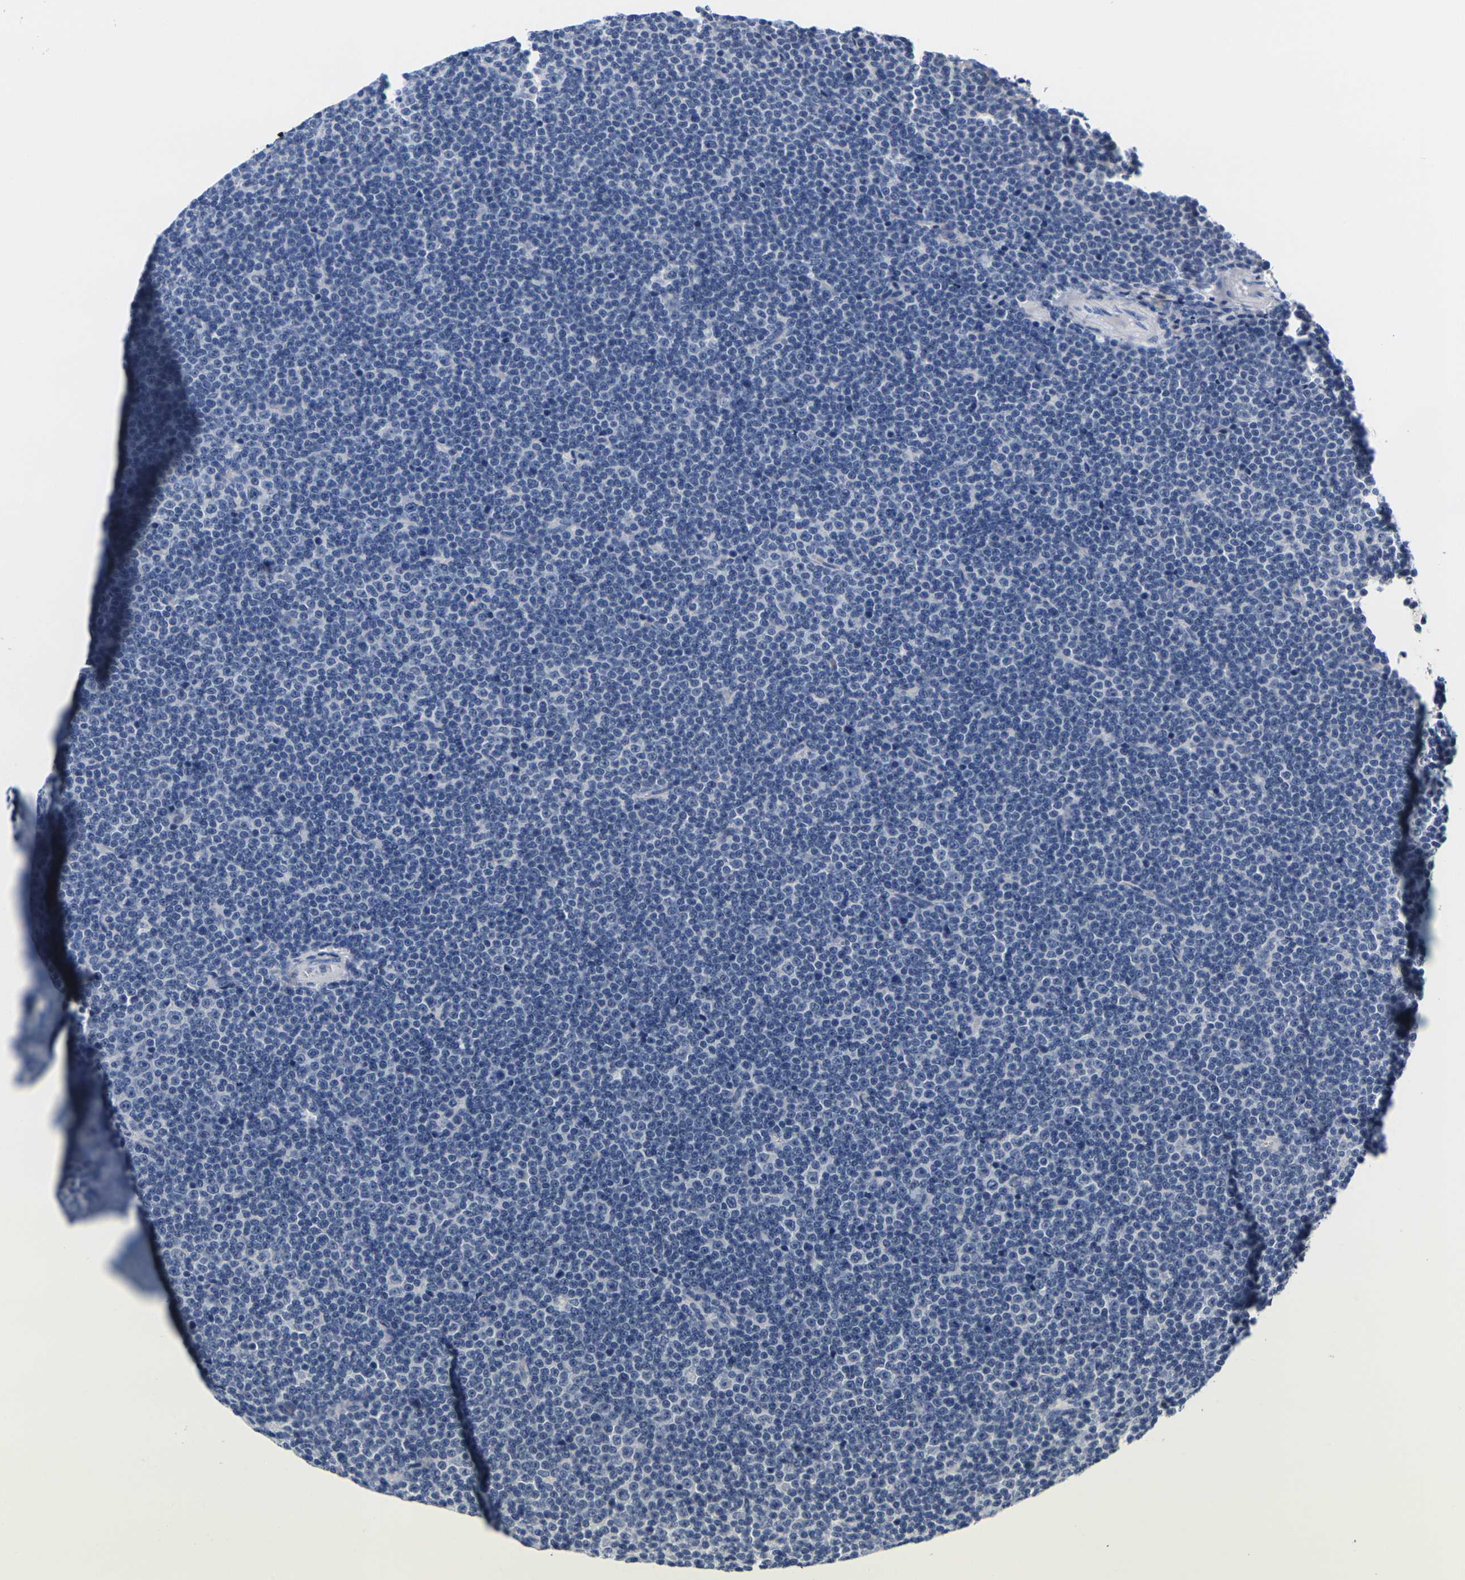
{"staining": {"intensity": "negative", "quantity": "none", "location": "none"}, "tissue": "lymphoma", "cell_type": "Tumor cells", "image_type": "cancer", "snomed": [{"axis": "morphology", "description": "Malignant lymphoma, non-Hodgkin's type, Low grade"}, {"axis": "topography", "description": "Lymph node"}], "caption": "IHC of lymphoma reveals no staining in tumor cells.", "gene": "NOCT", "patient": {"sex": "female", "age": 67}}